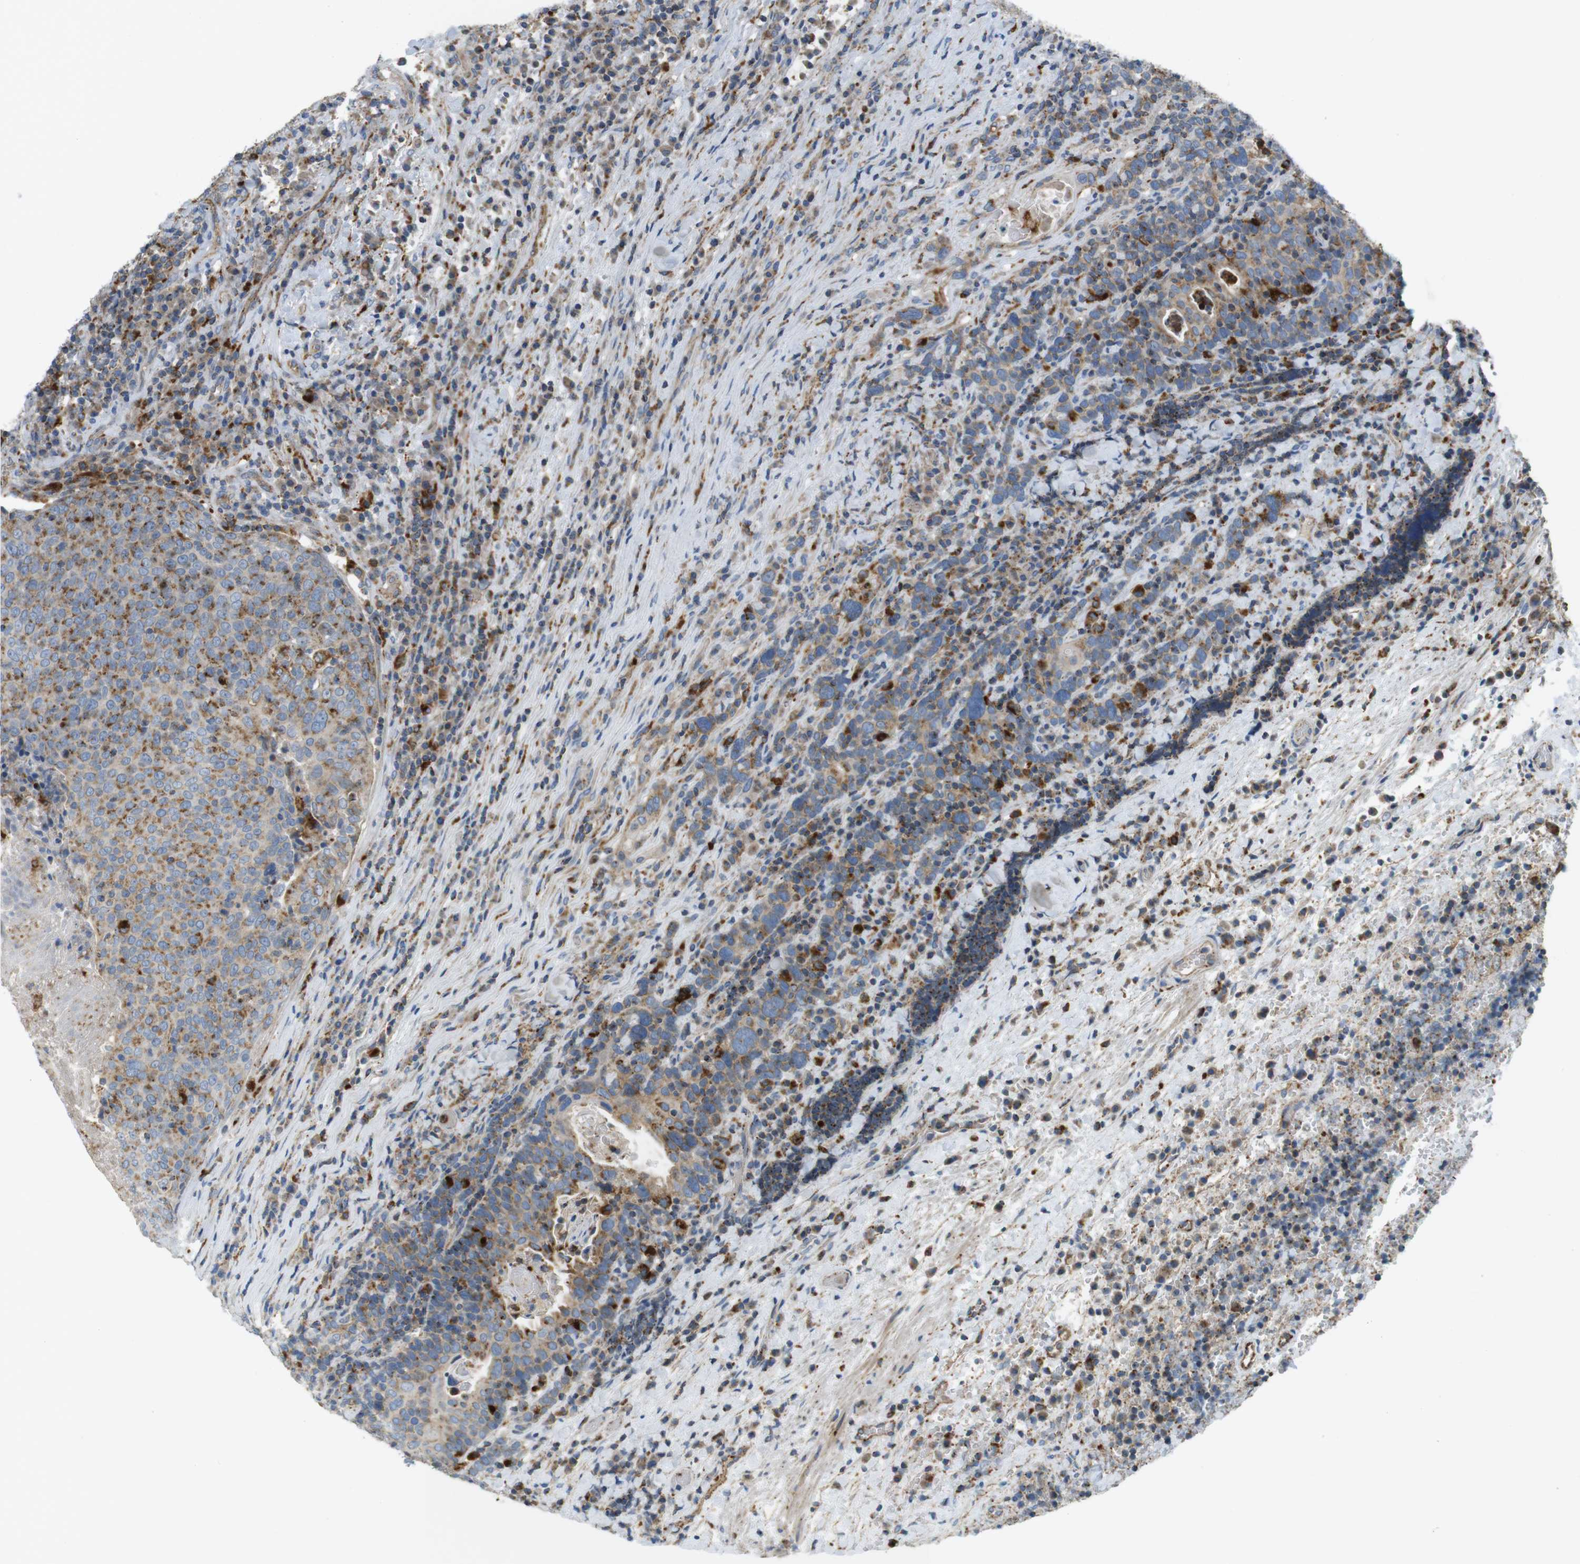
{"staining": {"intensity": "moderate", "quantity": ">75%", "location": "cytoplasmic/membranous"}, "tissue": "head and neck cancer", "cell_type": "Tumor cells", "image_type": "cancer", "snomed": [{"axis": "morphology", "description": "Squamous cell carcinoma, NOS"}, {"axis": "morphology", "description": "Squamous cell carcinoma, metastatic, NOS"}, {"axis": "topography", "description": "Lymph node"}, {"axis": "topography", "description": "Head-Neck"}], "caption": "Protein expression analysis of human head and neck cancer reveals moderate cytoplasmic/membranous positivity in approximately >75% of tumor cells.", "gene": "LAMP1", "patient": {"sex": "male", "age": 62}}